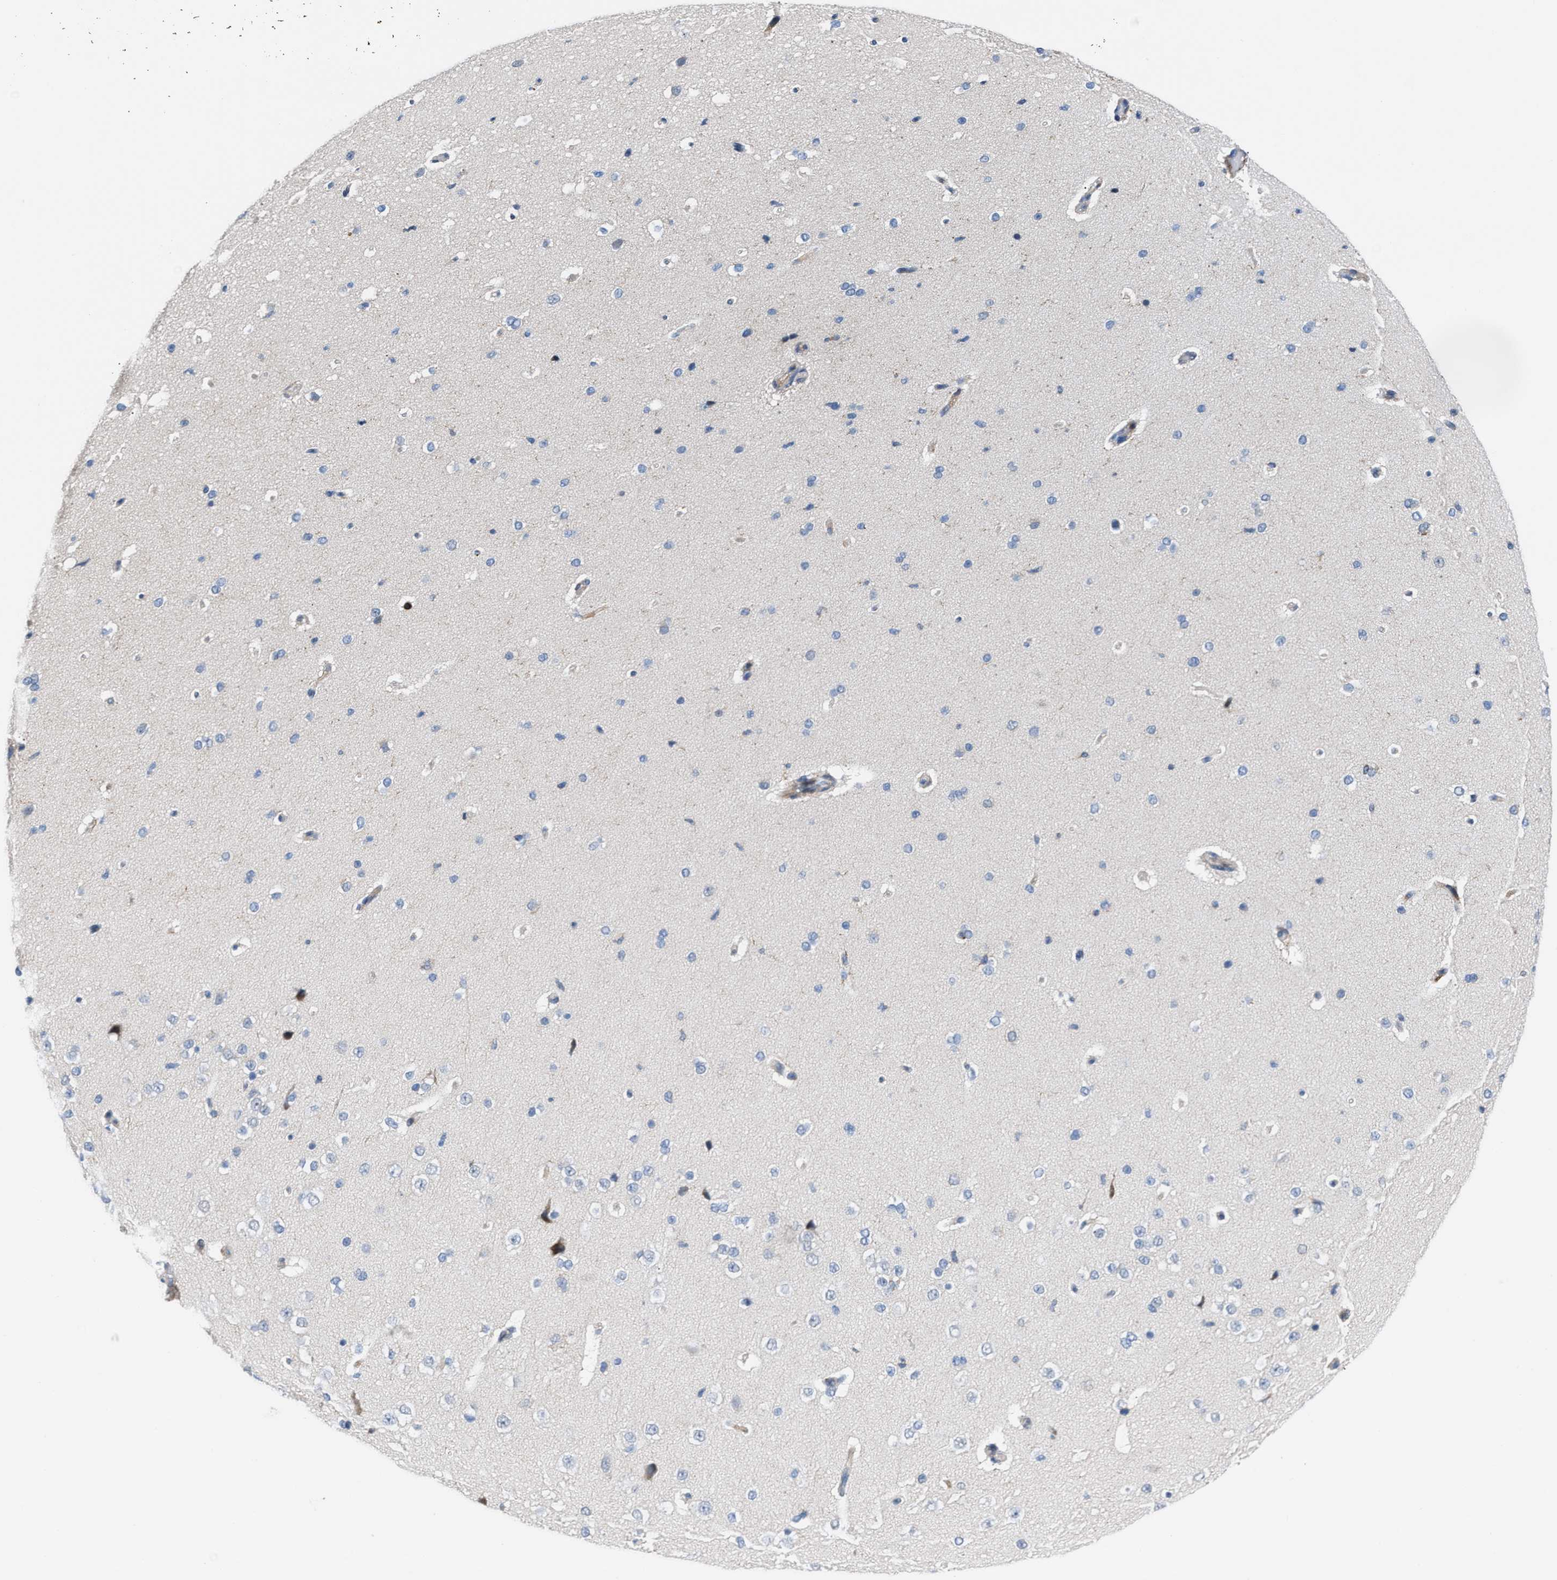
{"staining": {"intensity": "negative", "quantity": "none", "location": "none"}, "tissue": "cerebral cortex", "cell_type": "Endothelial cells", "image_type": "normal", "snomed": [{"axis": "morphology", "description": "Normal tissue, NOS"}, {"axis": "morphology", "description": "Developmental malformation"}, {"axis": "topography", "description": "Cerebral cortex"}], "caption": "Cerebral cortex stained for a protein using immunohistochemistry (IHC) demonstrates no positivity endothelial cells.", "gene": "ATP9A", "patient": {"sex": "female", "age": 30}}